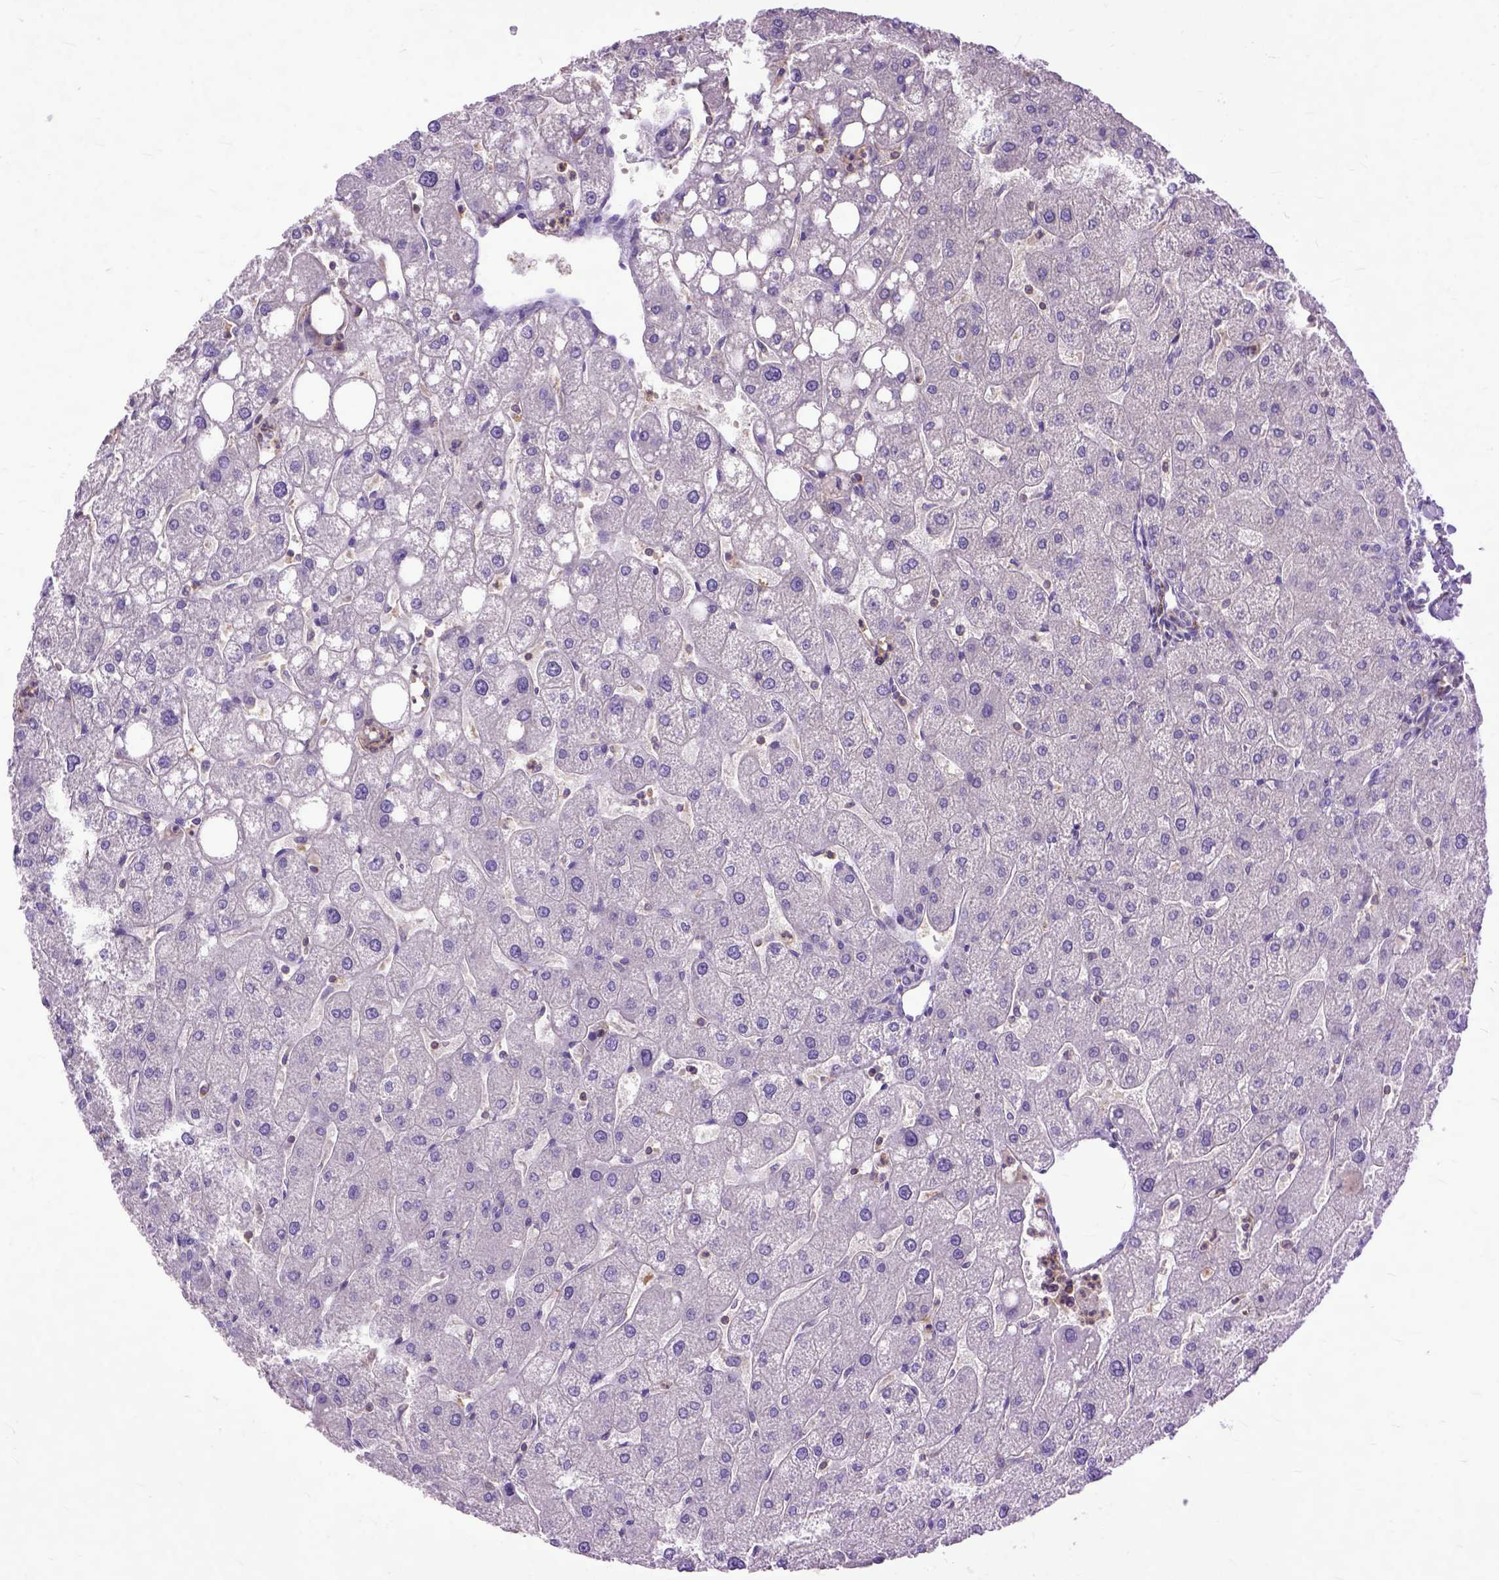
{"staining": {"intensity": "weak", "quantity": "25%-75%", "location": "cytoplasmic/membranous"}, "tissue": "liver", "cell_type": "Cholangiocytes", "image_type": "normal", "snomed": [{"axis": "morphology", "description": "Normal tissue, NOS"}, {"axis": "topography", "description": "Liver"}], "caption": "Immunohistochemistry (IHC) micrograph of unremarkable liver: liver stained using IHC exhibits low levels of weak protein expression localized specifically in the cytoplasmic/membranous of cholangiocytes, appearing as a cytoplasmic/membranous brown color.", "gene": "NAMPT", "patient": {"sex": "male", "age": 67}}